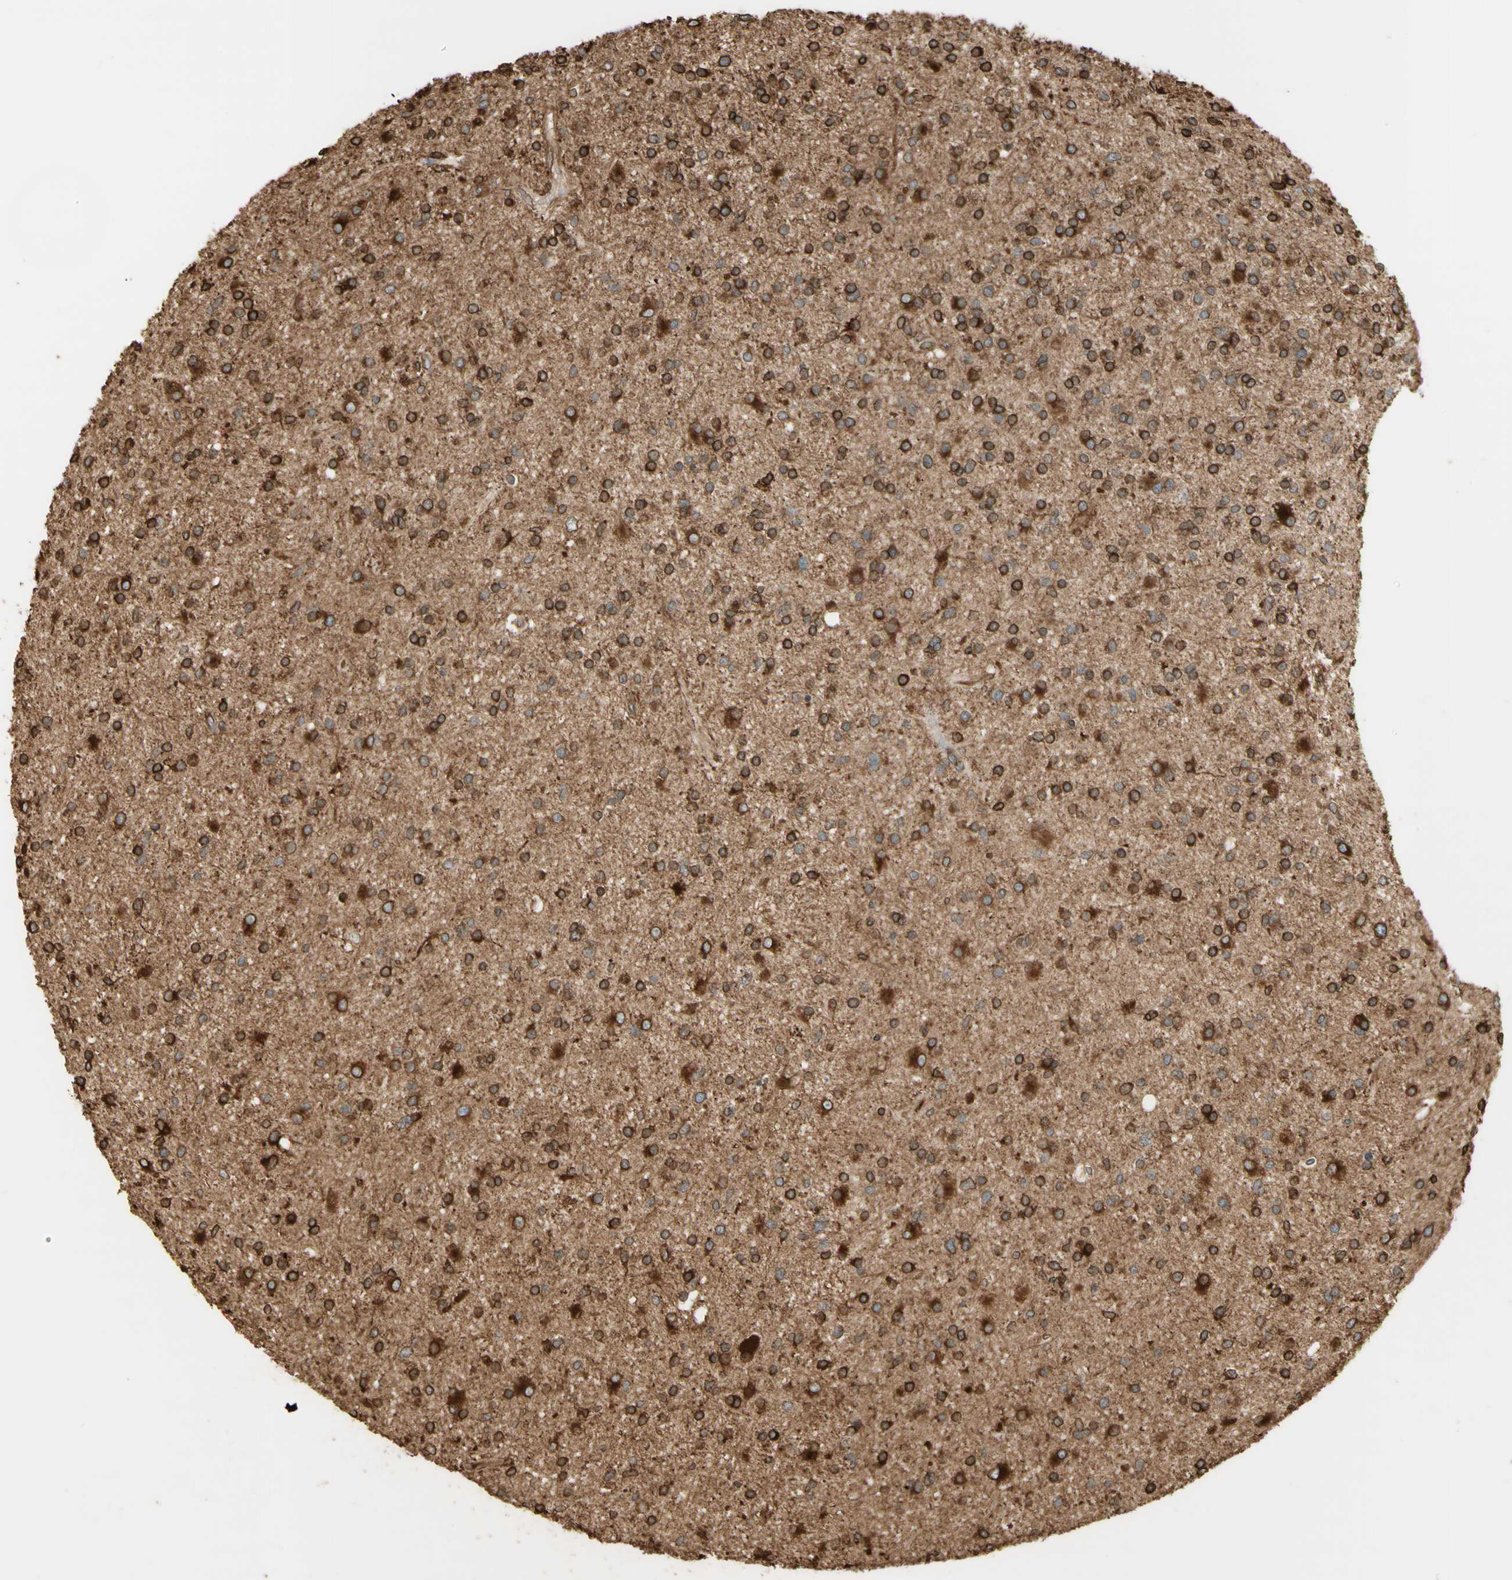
{"staining": {"intensity": "strong", "quantity": "25%-75%", "location": "cytoplasmic/membranous"}, "tissue": "glioma", "cell_type": "Tumor cells", "image_type": "cancer", "snomed": [{"axis": "morphology", "description": "Glioma, malignant, High grade"}, {"axis": "topography", "description": "Brain"}], "caption": "Protein staining of glioma tissue reveals strong cytoplasmic/membranous expression in approximately 25%-75% of tumor cells. (Brightfield microscopy of DAB IHC at high magnification).", "gene": "CANX", "patient": {"sex": "male", "age": 33}}